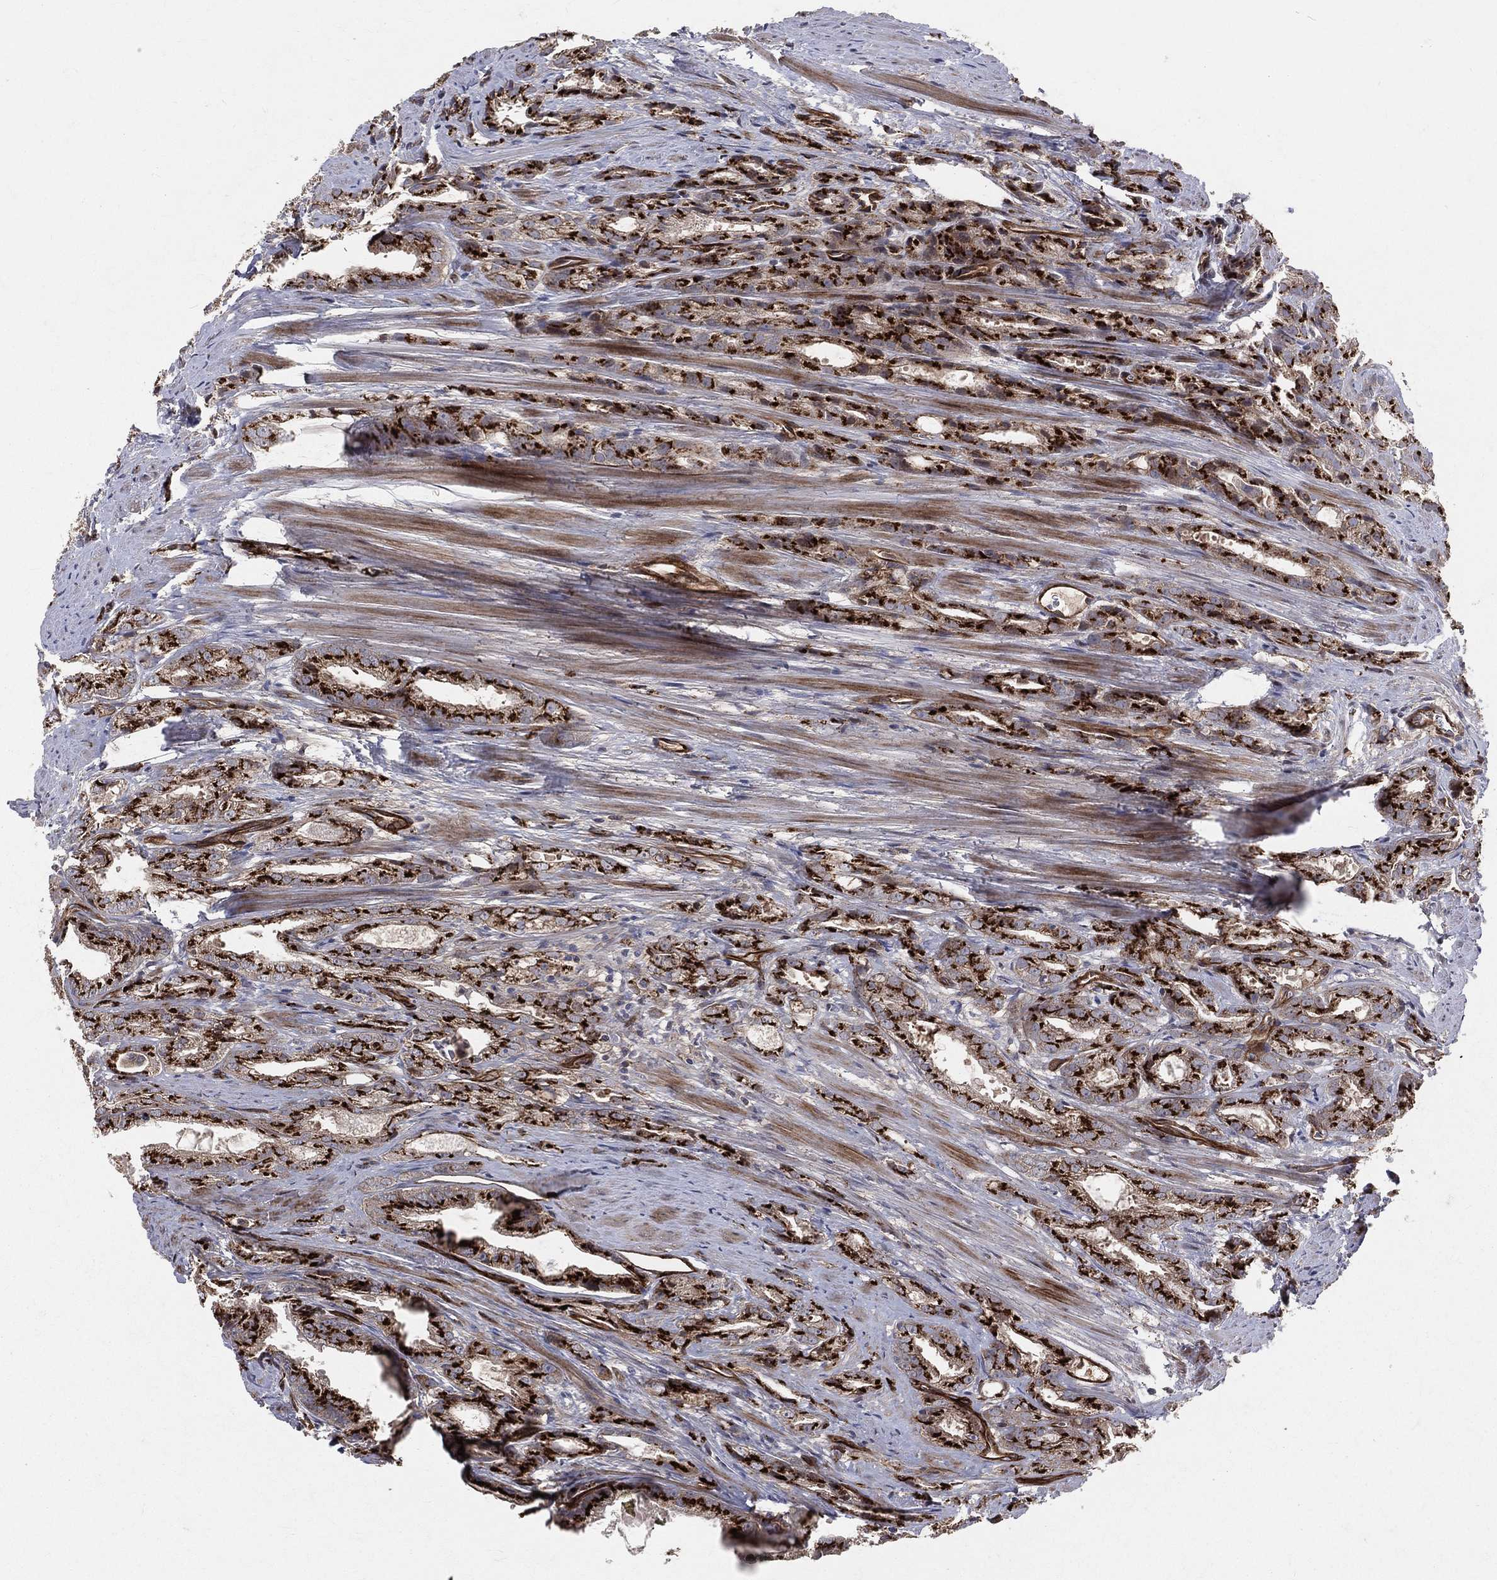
{"staining": {"intensity": "strong", "quantity": ">75%", "location": "cytoplasmic/membranous"}, "tissue": "prostate cancer", "cell_type": "Tumor cells", "image_type": "cancer", "snomed": [{"axis": "morphology", "description": "Adenocarcinoma, NOS"}, {"axis": "morphology", "description": "Adenocarcinoma, High grade"}, {"axis": "topography", "description": "Prostate"}], "caption": "Tumor cells show high levels of strong cytoplasmic/membranous staining in about >75% of cells in prostate cancer (adenocarcinoma).", "gene": "ENTPD1", "patient": {"sex": "male", "age": 70}}